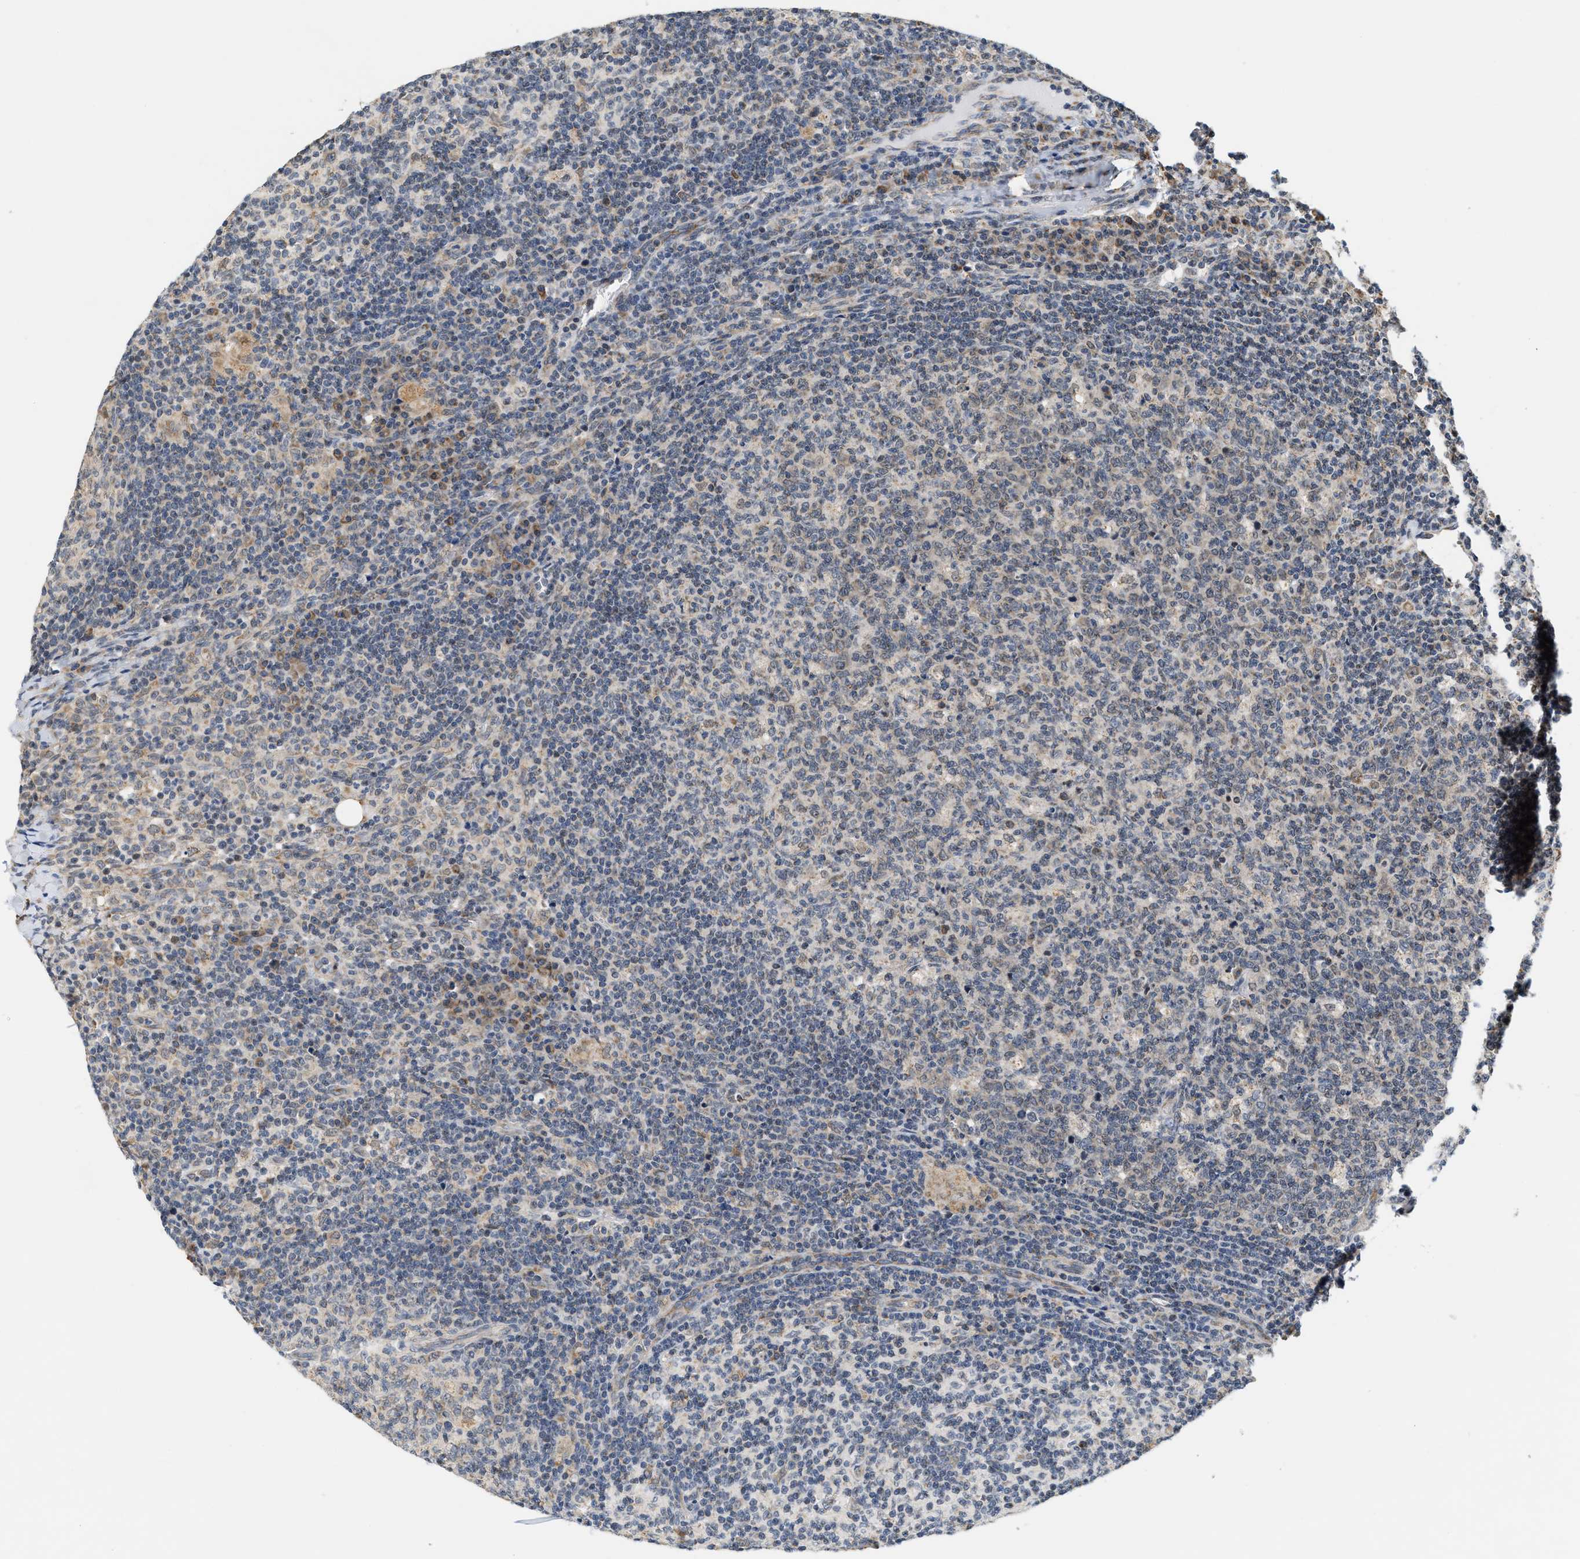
{"staining": {"intensity": "weak", "quantity": "<25%", "location": "cytoplasmic/membranous"}, "tissue": "lymph node", "cell_type": "Germinal center cells", "image_type": "normal", "snomed": [{"axis": "morphology", "description": "Normal tissue, NOS"}, {"axis": "morphology", "description": "Inflammation, NOS"}, {"axis": "topography", "description": "Lymph node"}], "caption": "An image of lymph node stained for a protein displays no brown staining in germinal center cells. The staining was performed using DAB (3,3'-diaminobenzidine) to visualize the protein expression in brown, while the nuclei were stained in blue with hematoxylin (Magnification: 20x).", "gene": "GIGYF1", "patient": {"sex": "male", "age": 55}}